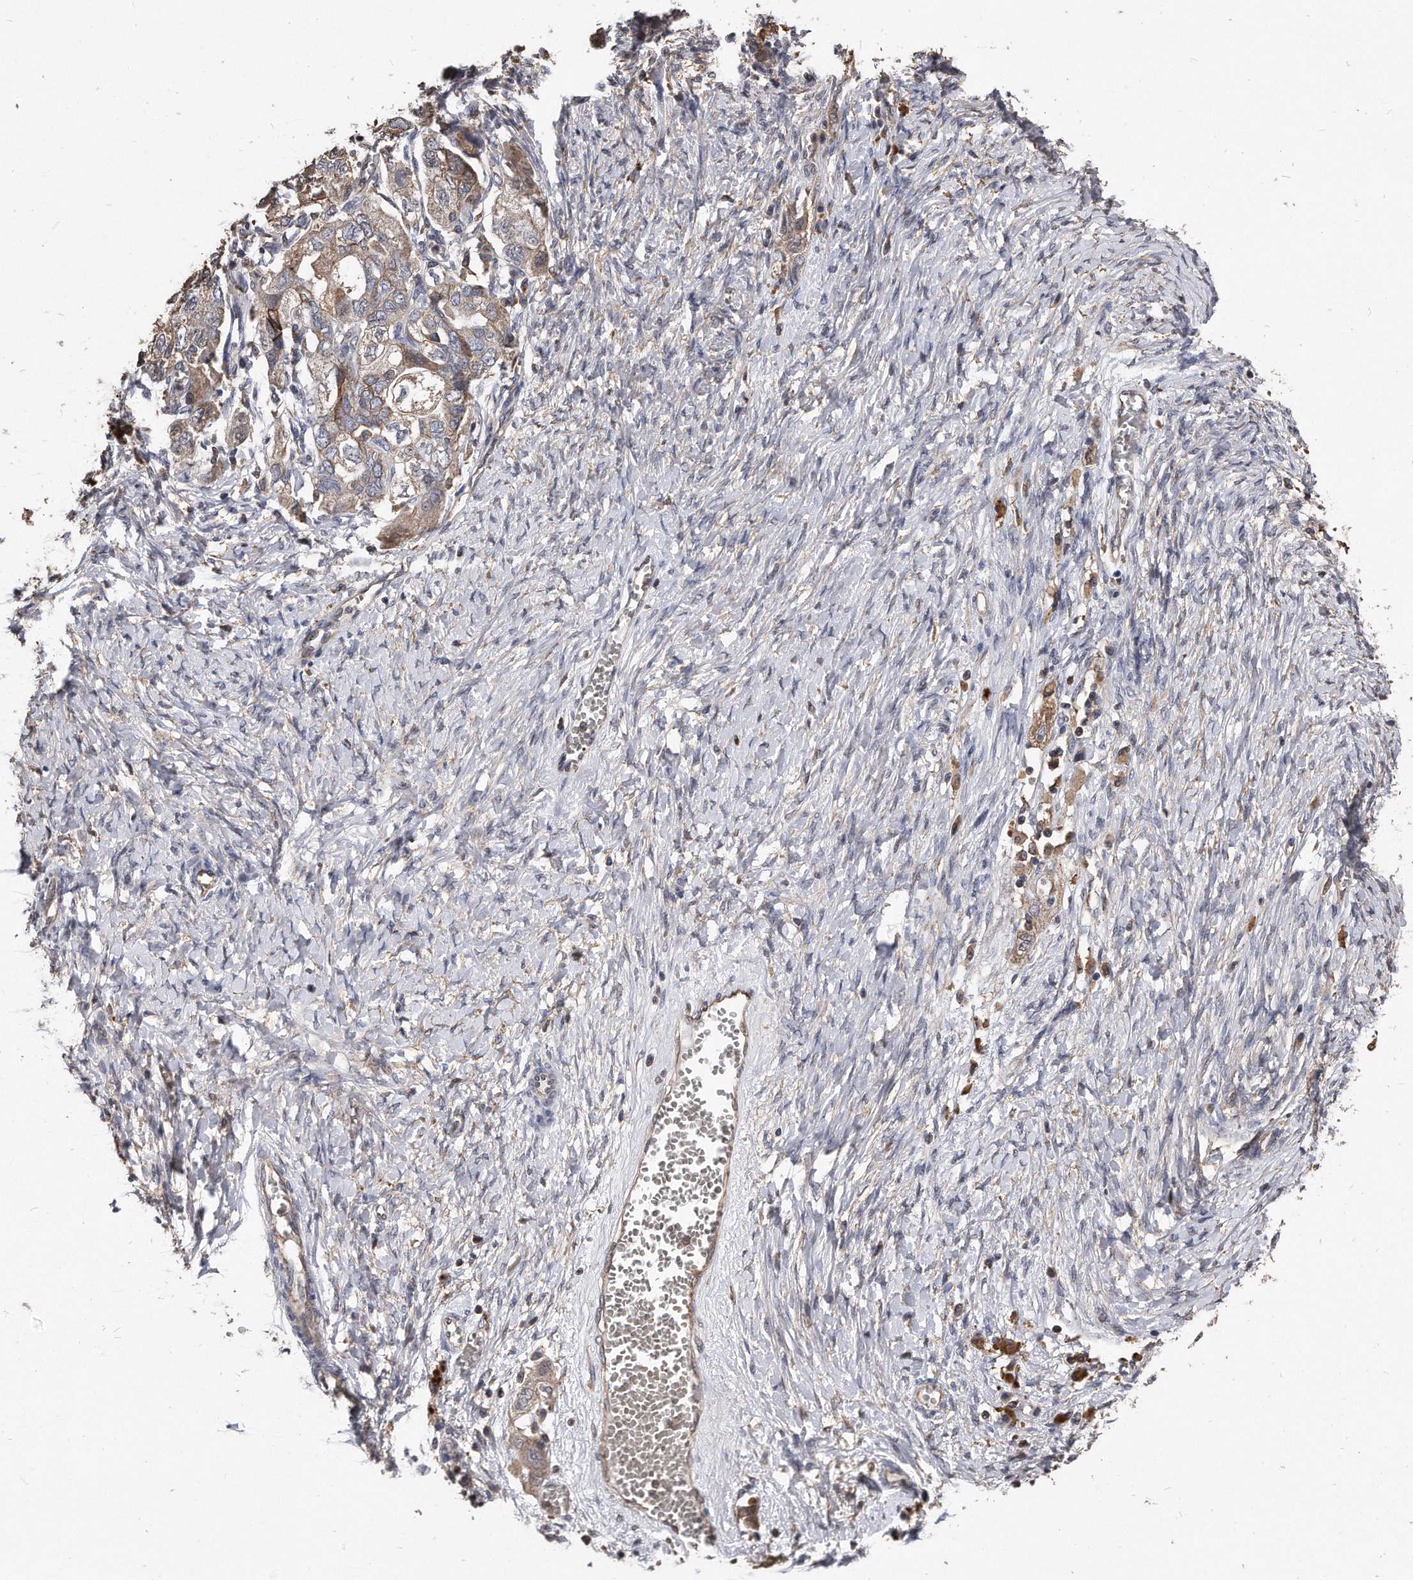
{"staining": {"intensity": "weak", "quantity": ">75%", "location": "cytoplasmic/membranous"}, "tissue": "ovarian cancer", "cell_type": "Tumor cells", "image_type": "cancer", "snomed": [{"axis": "morphology", "description": "Carcinoma, NOS"}, {"axis": "morphology", "description": "Cystadenocarcinoma, serous, NOS"}, {"axis": "topography", "description": "Ovary"}], "caption": "A brown stain highlights weak cytoplasmic/membranous positivity of a protein in human ovarian serous cystadenocarcinoma tumor cells. (DAB (3,3'-diaminobenzidine) IHC, brown staining for protein, blue staining for nuclei).", "gene": "IL20RA", "patient": {"sex": "female", "age": 69}}